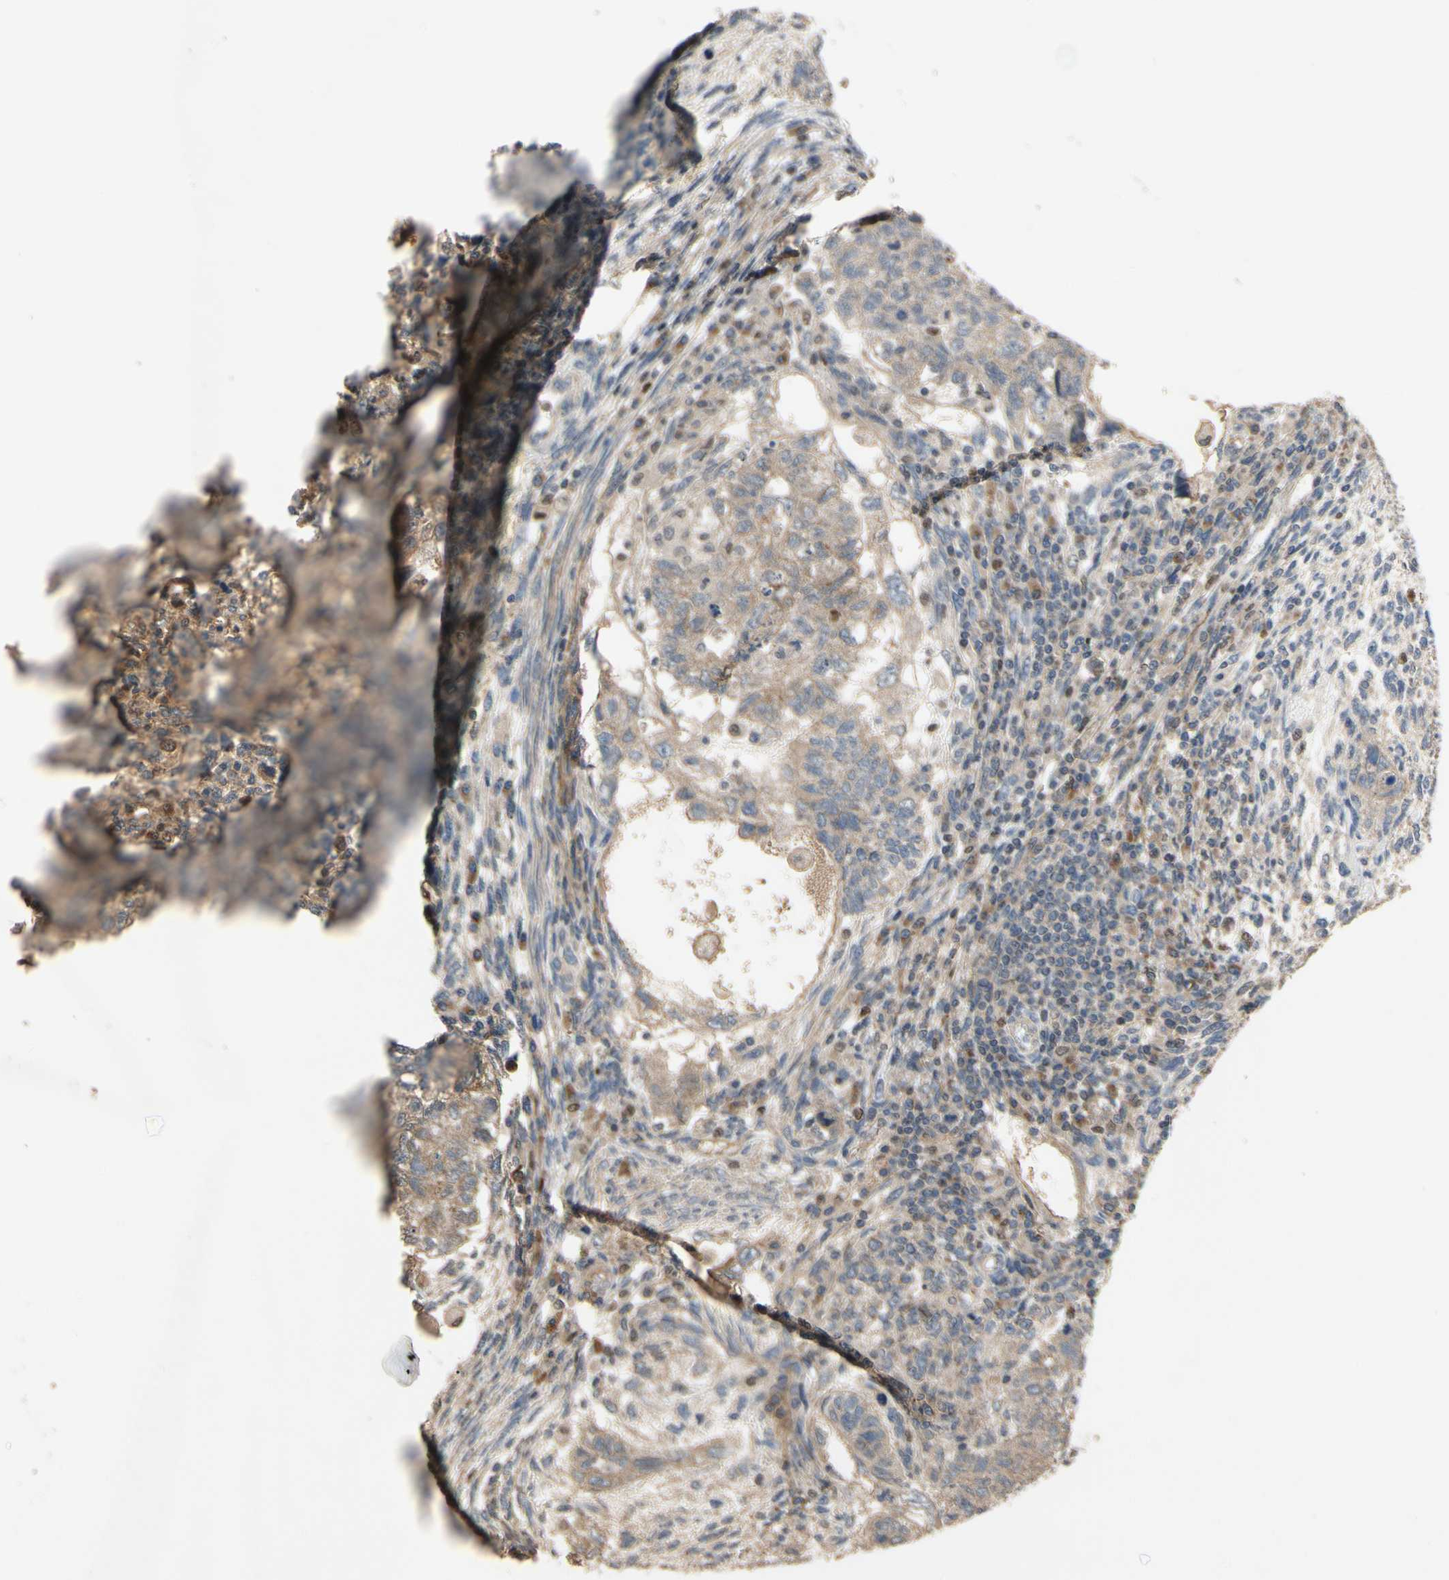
{"staining": {"intensity": "weak", "quantity": ">75%", "location": "cytoplasmic/membranous"}, "tissue": "testis cancer", "cell_type": "Tumor cells", "image_type": "cancer", "snomed": [{"axis": "morphology", "description": "Normal tissue, NOS"}, {"axis": "morphology", "description": "Carcinoma, Embryonal, NOS"}, {"axis": "topography", "description": "Testis"}], "caption": "A micrograph of human testis embryonal carcinoma stained for a protein exhibits weak cytoplasmic/membranous brown staining in tumor cells.", "gene": "CGREF1", "patient": {"sex": "male", "age": 36}}